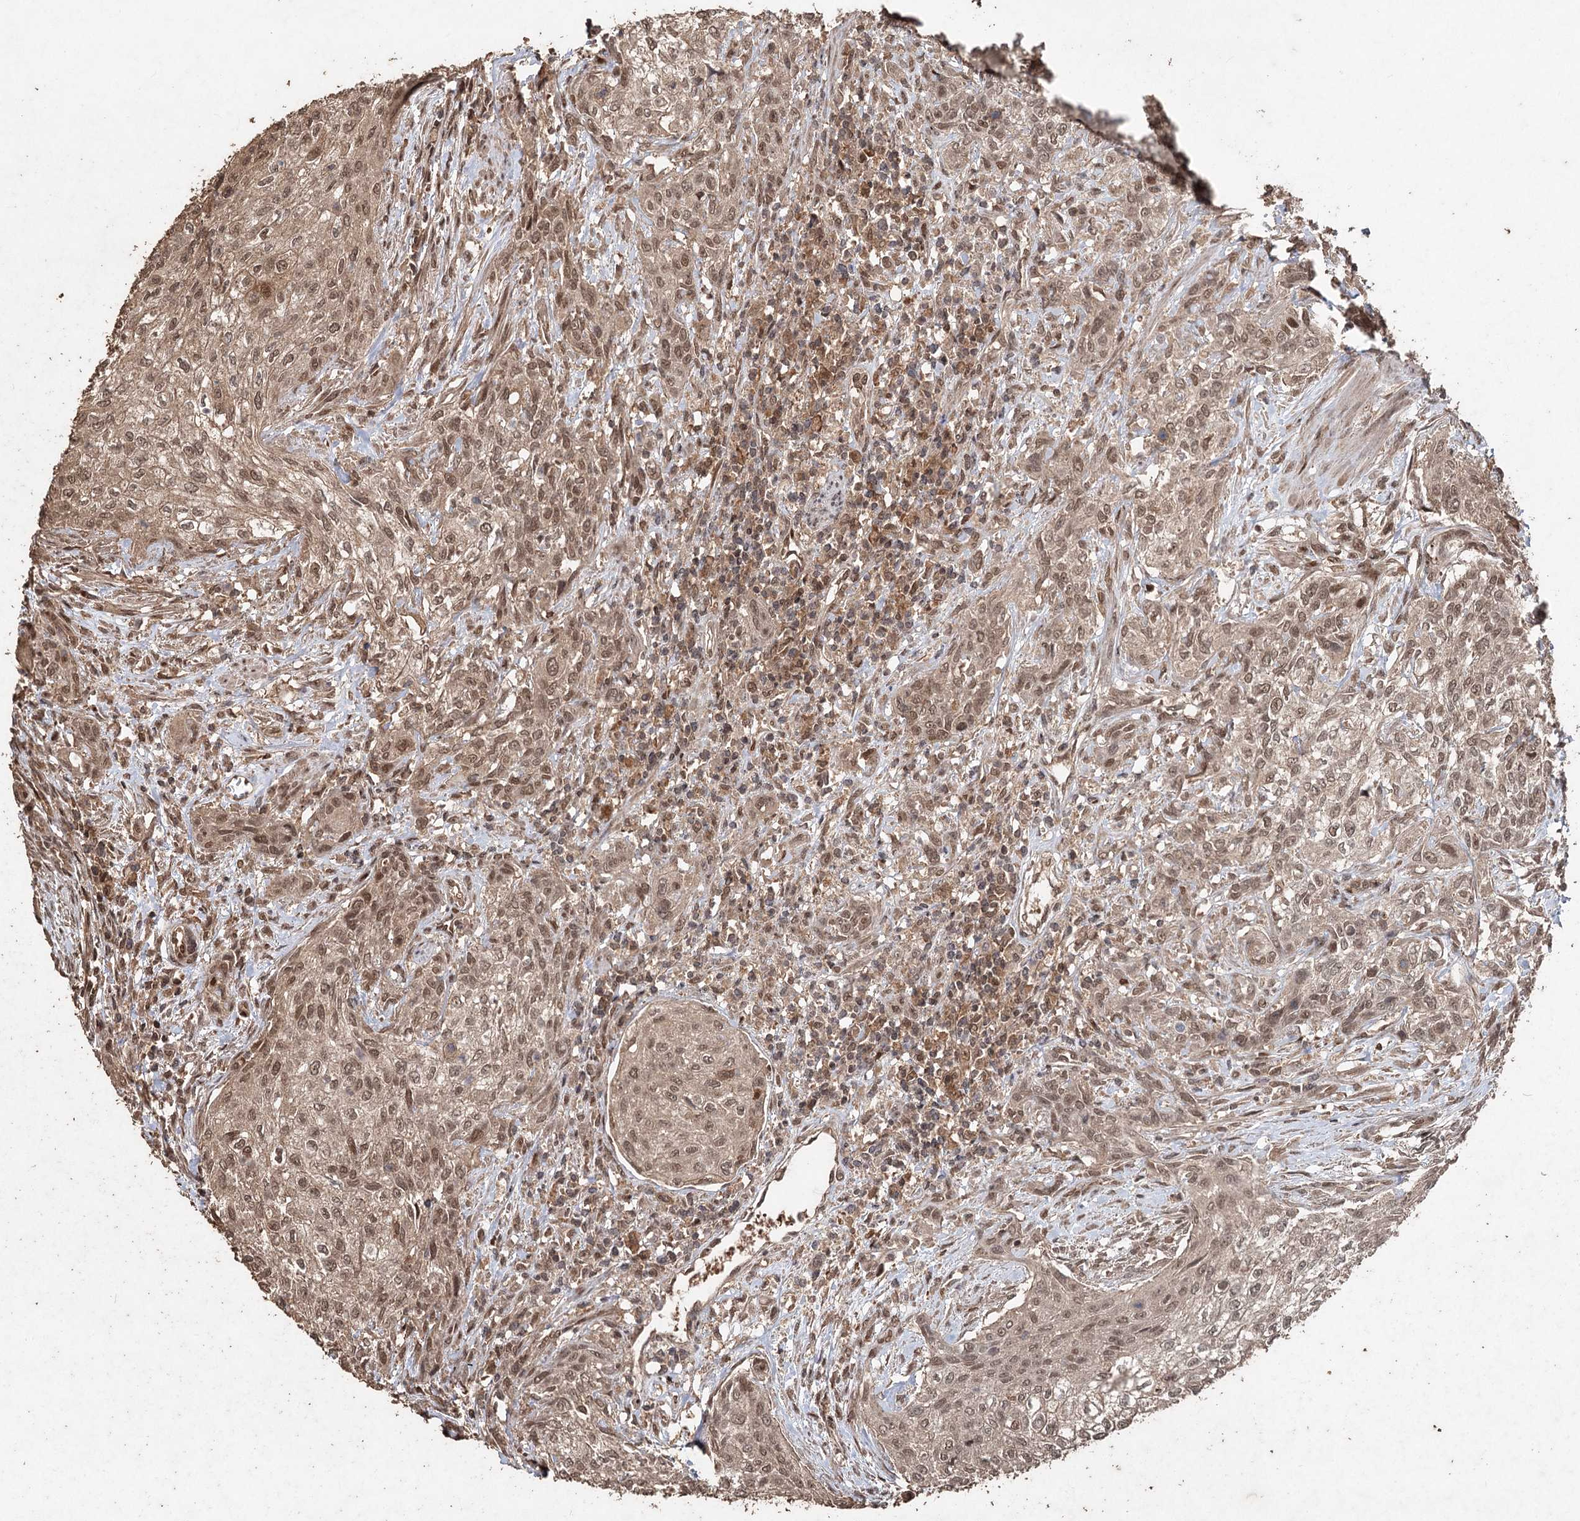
{"staining": {"intensity": "moderate", "quantity": ">75%", "location": "nuclear"}, "tissue": "urothelial cancer", "cell_type": "Tumor cells", "image_type": "cancer", "snomed": [{"axis": "morphology", "description": "Normal tissue, NOS"}, {"axis": "morphology", "description": "Urothelial carcinoma, NOS"}, {"axis": "topography", "description": "Urinary bladder"}, {"axis": "topography", "description": "Peripheral nerve tissue"}], "caption": "Protein positivity by IHC reveals moderate nuclear positivity in approximately >75% of tumor cells in transitional cell carcinoma.", "gene": "FBXO7", "patient": {"sex": "male", "age": 35}}